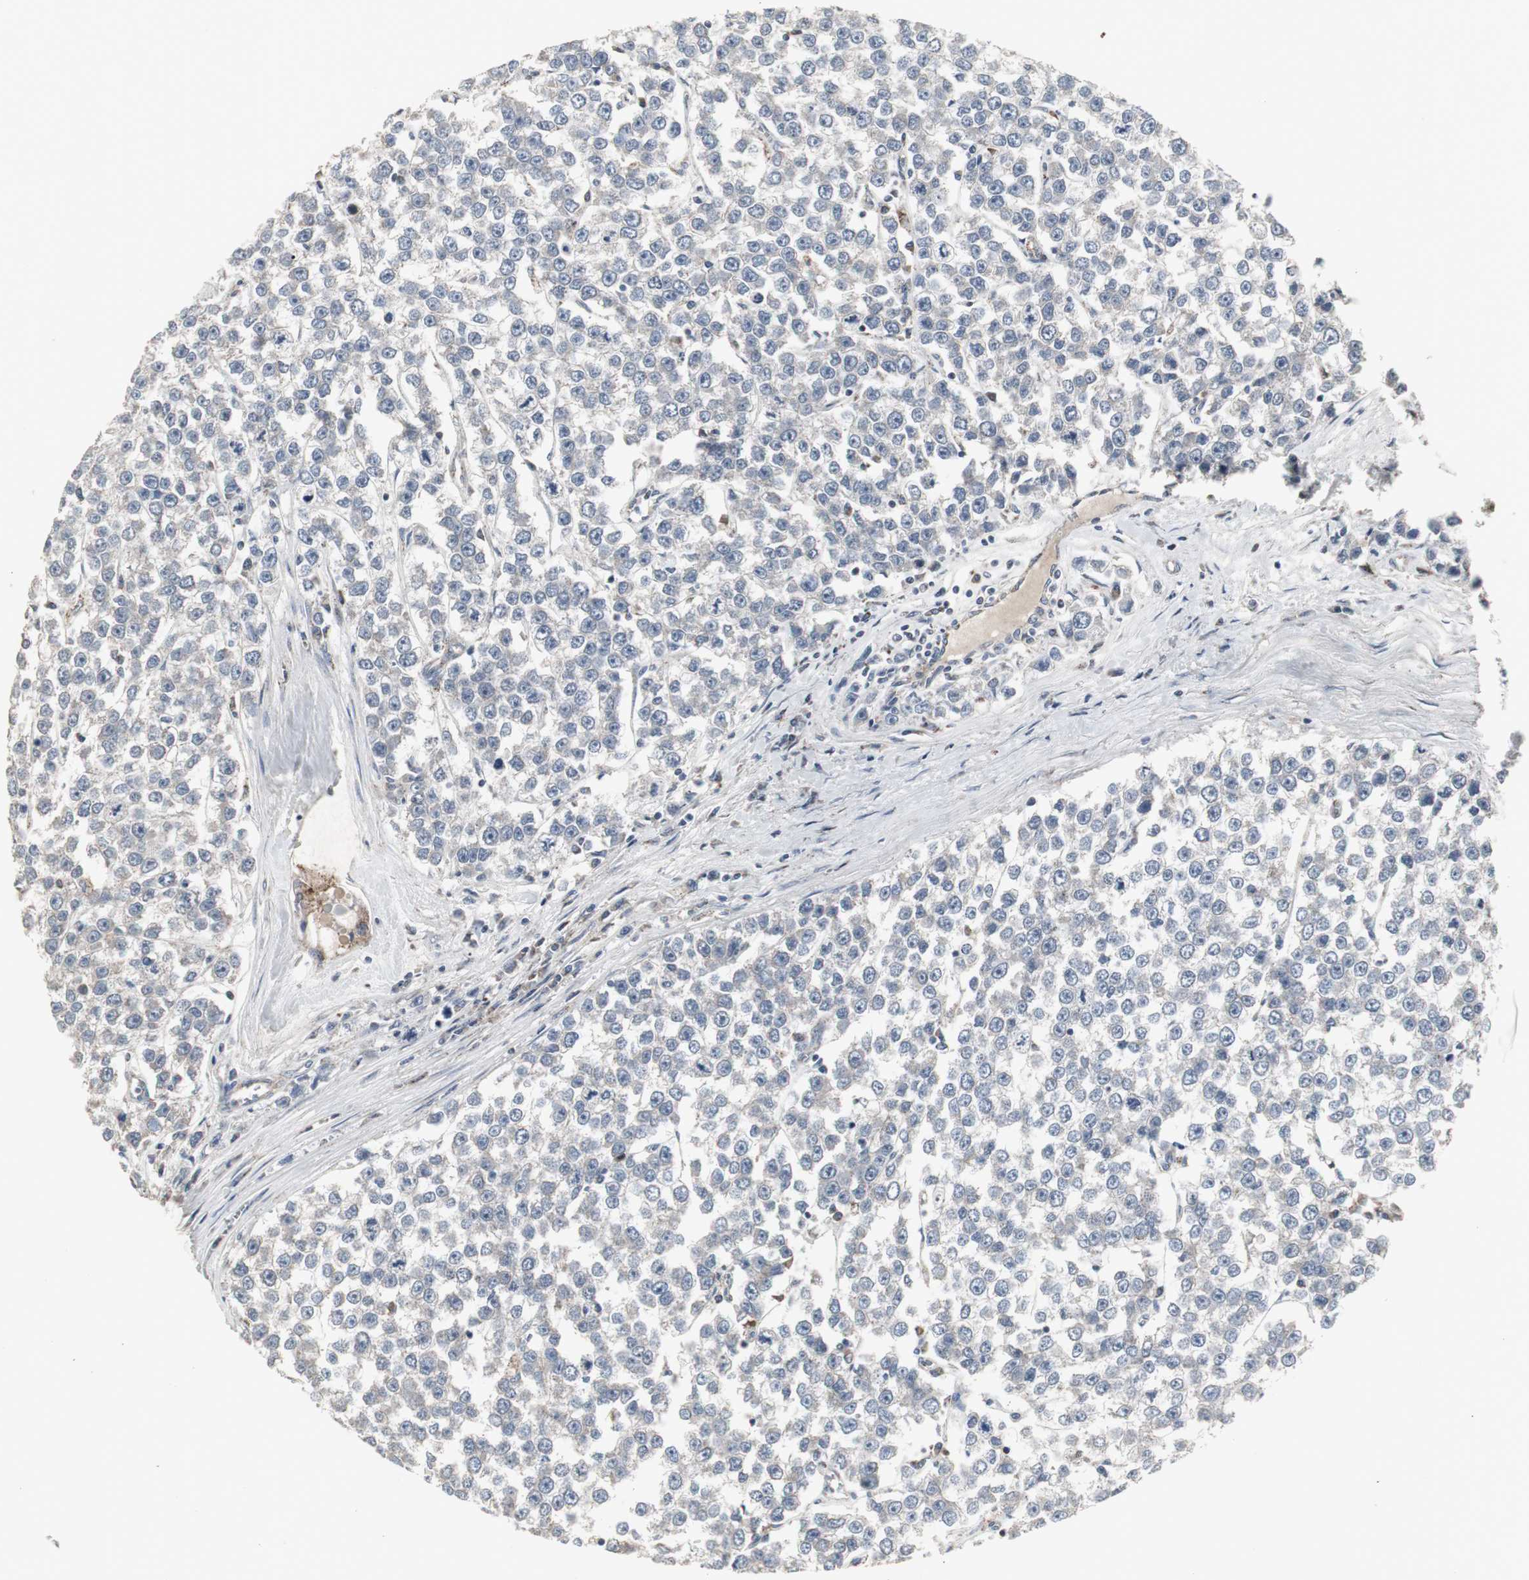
{"staining": {"intensity": "negative", "quantity": "none", "location": "none"}, "tissue": "testis cancer", "cell_type": "Tumor cells", "image_type": "cancer", "snomed": [{"axis": "morphology", "description": "Seminoma, NOS"}, {"axis": "morphology", "description": "Carcinoma, Embryonal, NOS"}, {"axis": "topography", "description": "Testis"}], "caption": "Image shows no significant protein expression in tumor cells of testis cancer.", "gene": "ACAA1", "patient": {"sex": "male", "age": 52}}